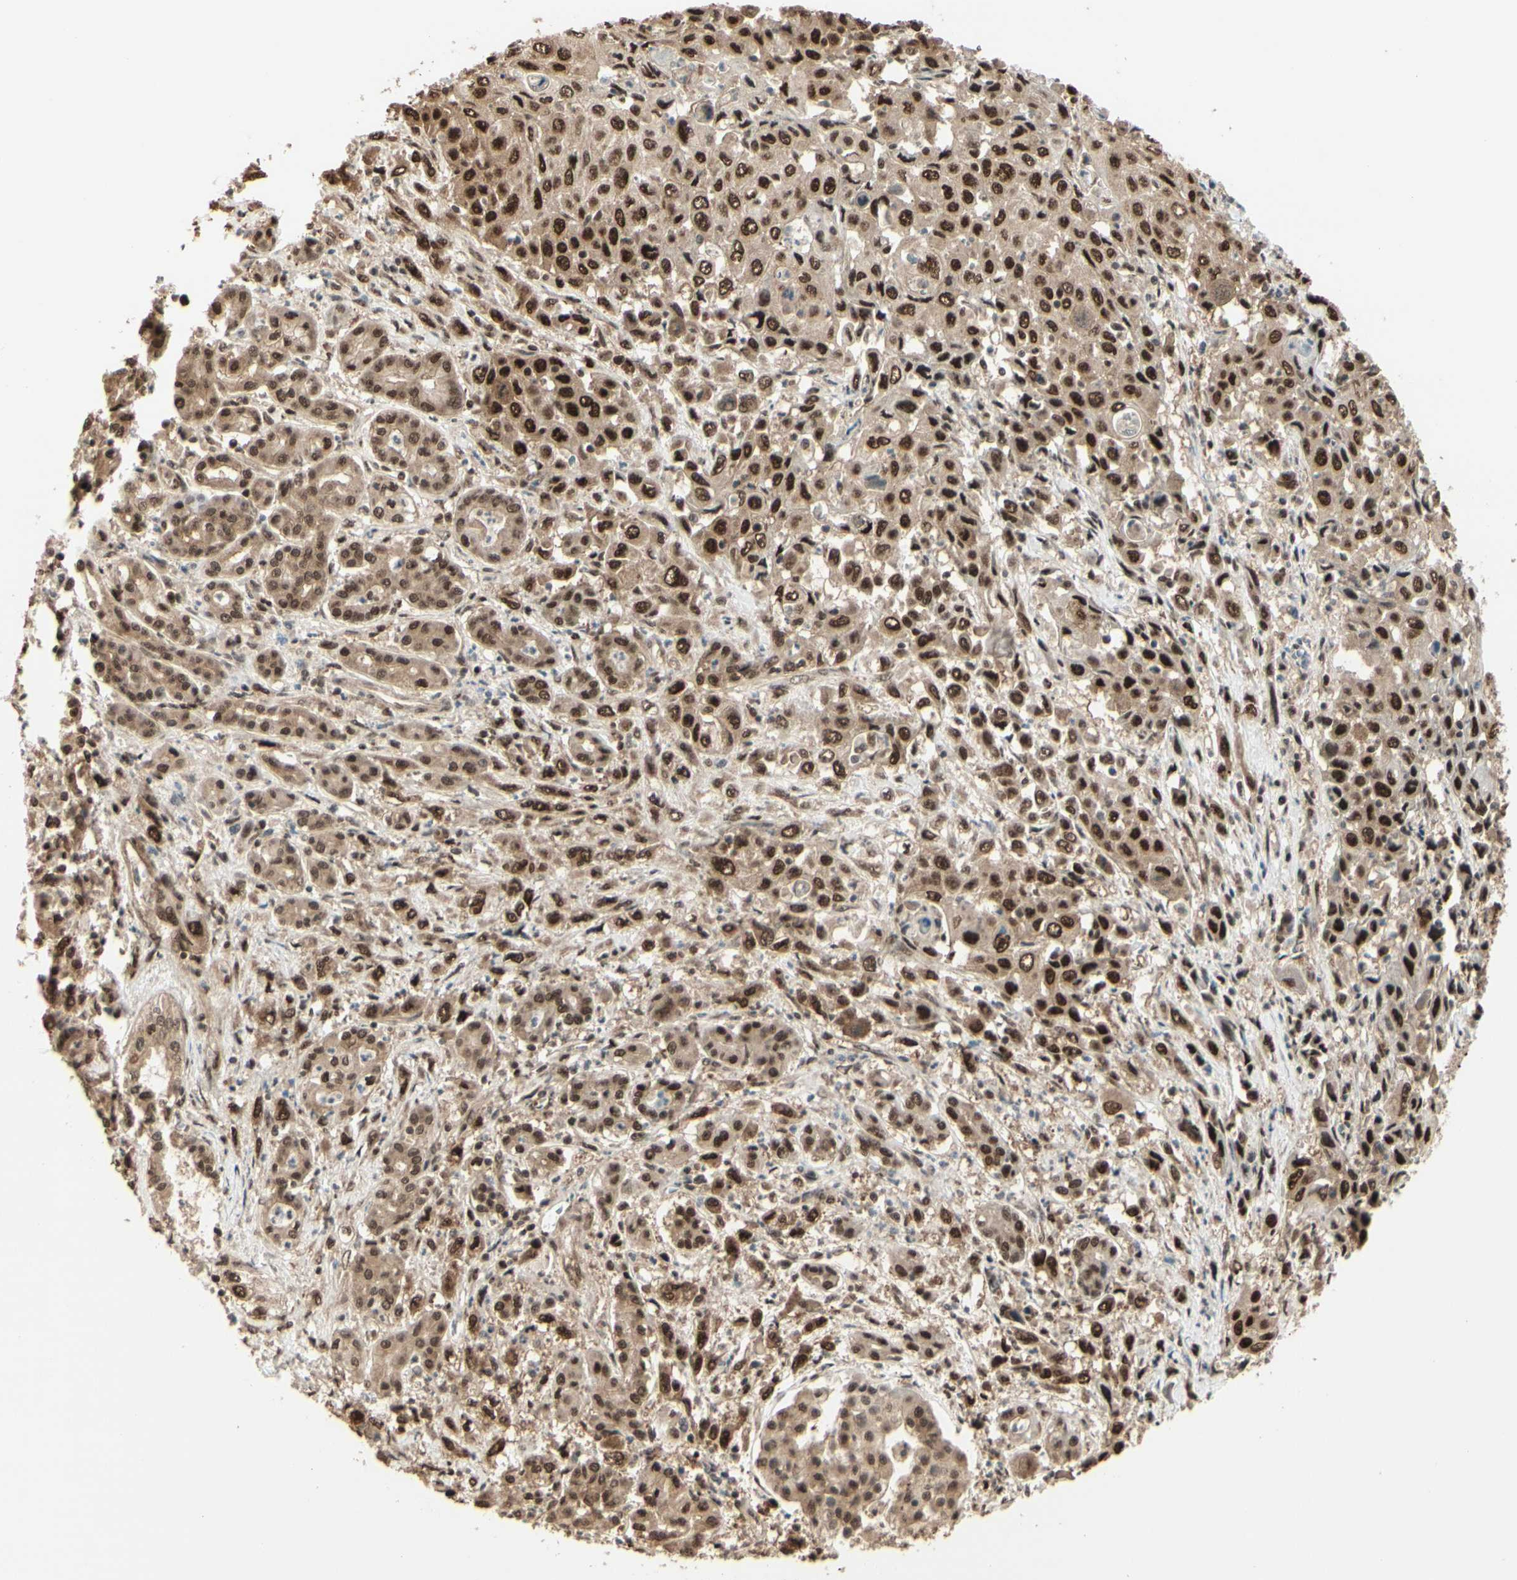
{"staining": {"intensity": "strong", "quantity": ">75%", "location": "cytoplasmic/membranous,nuclear"}, "tissue": "pancreatic cancer", "cell_type": "Tumor cells", "image_type": "cancer", "snomed": [{"axis": "morphology", "description": "Adenocarcinoma, NOS"}, {"axis": "topography", "description": "Pancreas"}], "caption": "Human adenocarcinoma (pancreatic) stained for a protein (brown) displays strong cytoplasmic/membranous and nuclear positive expression in about >75% of tumor cells.", "gene": "HSF1", "patient": {"sex": "male", "age": 70}}